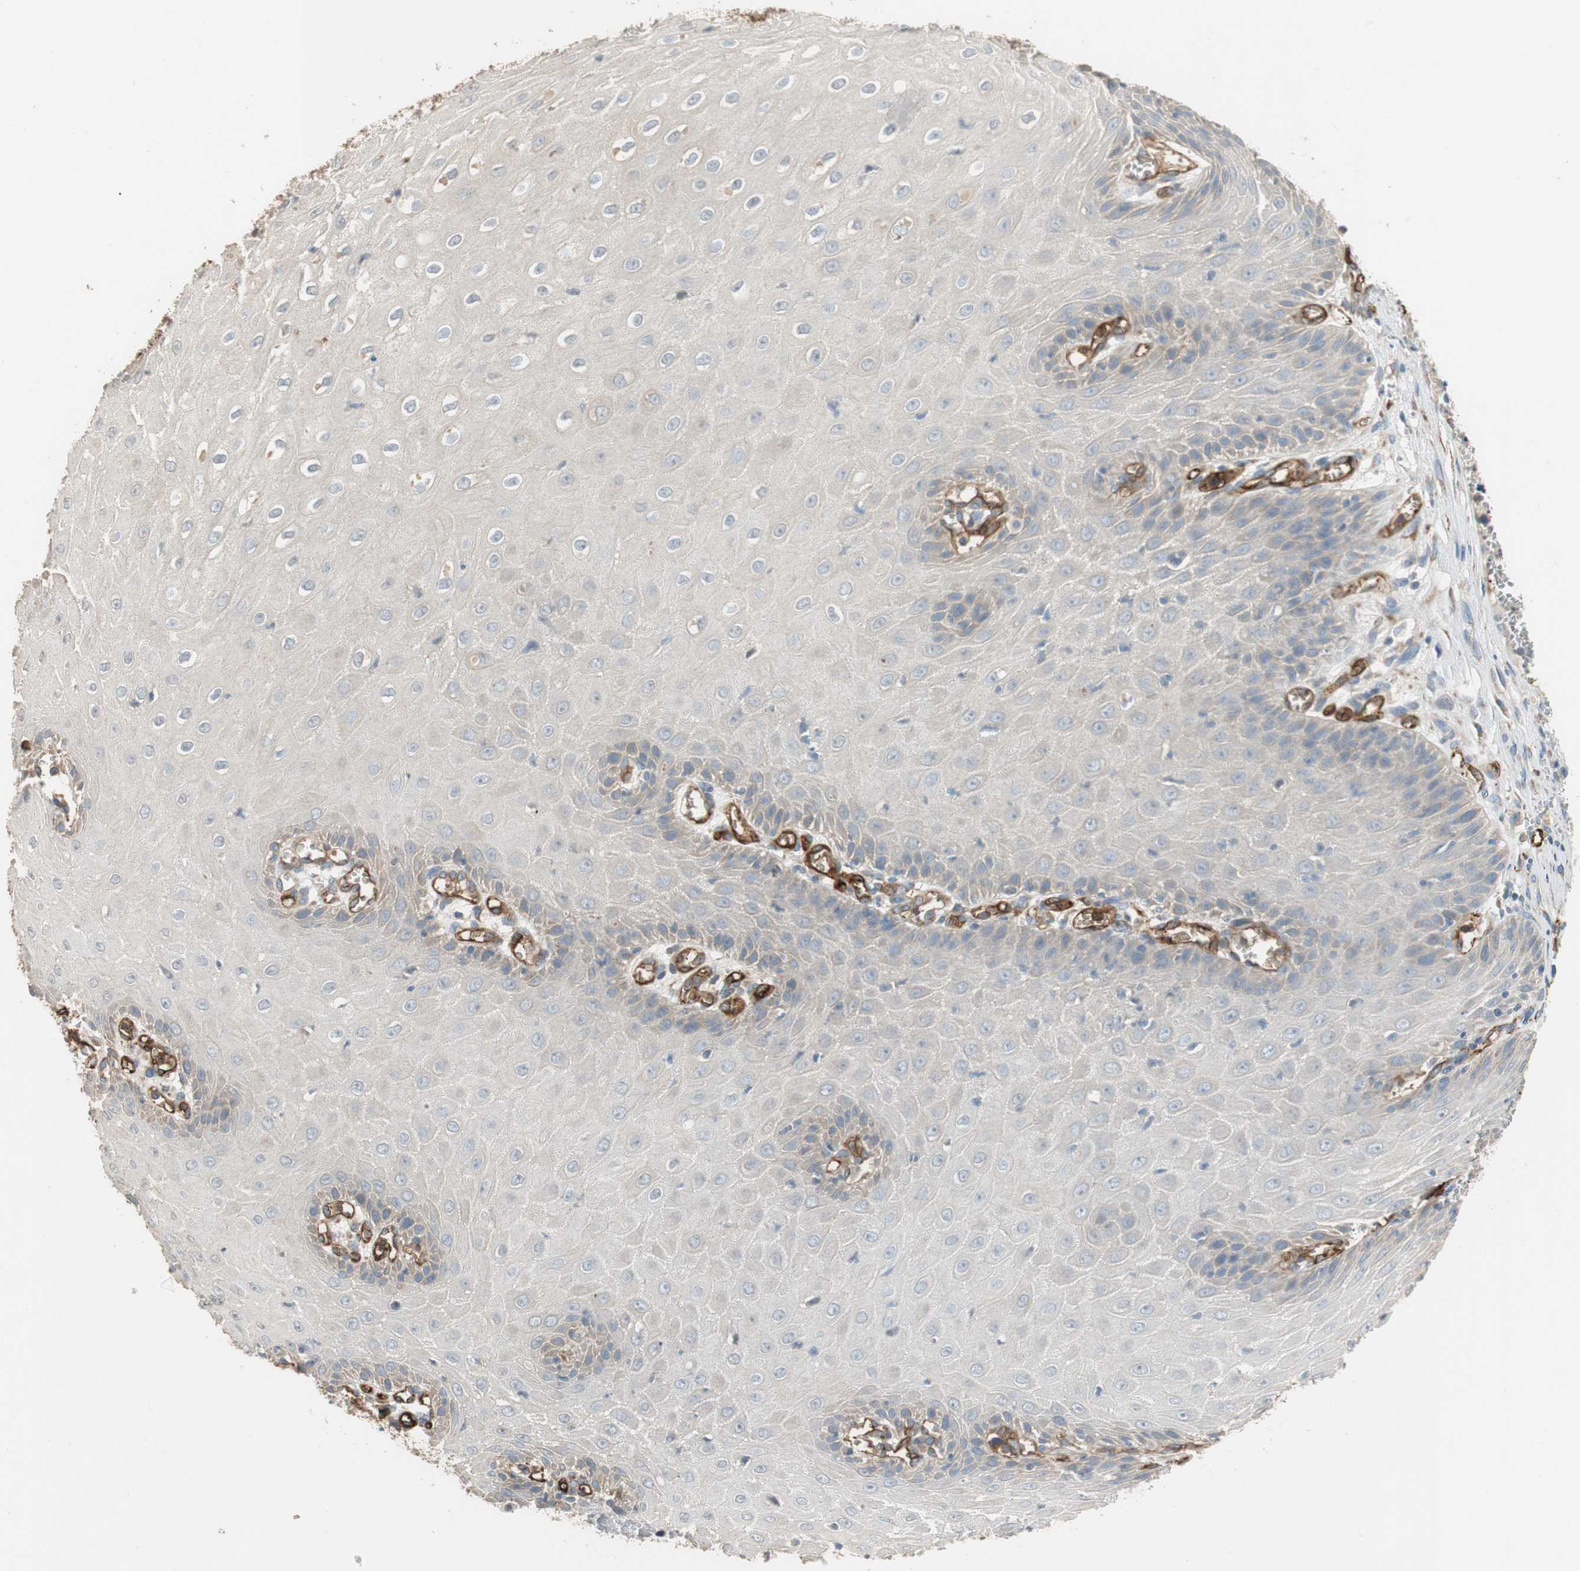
{"staining": {"intensity": "negative", "quantity": "none", "location": "none"}, "tissue": "cervical cancer", "cell_type": "Tumor cells", "image_type": "cancer", "snomed": [{"axis": "morphology", "description": "Squamous cell carcinoma, NOS"}, {"axis": "topography", "description": "Cervix"}], "caption": "Cervical squamous cell carcinoma was stained to show a protein in brown. There is no significant positivity in tumor cells. (IHC, brightfield microscopy, high magnification).", "gene": "ALPL", "patient": {"sex": "female", "age": 35}}